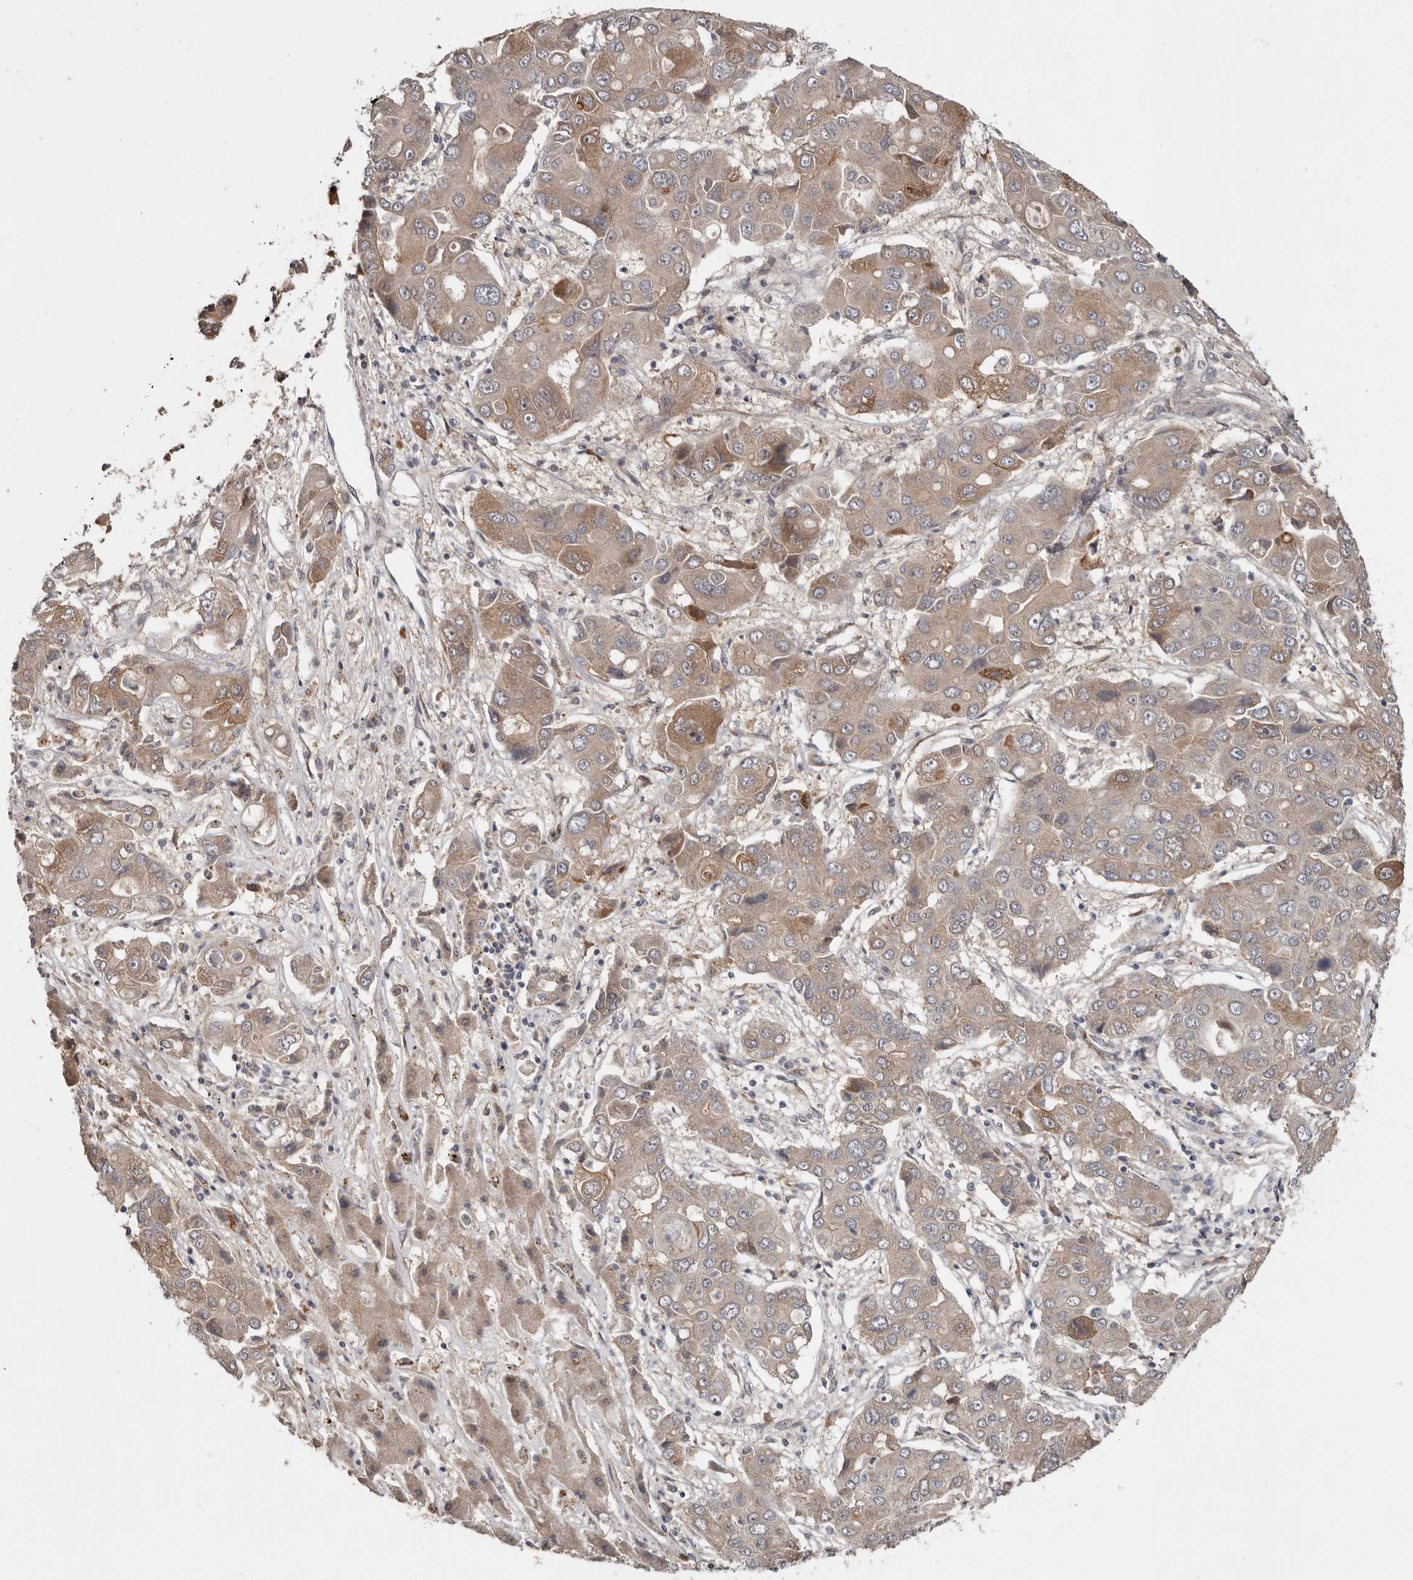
{"staining": {"intensity": "weak", "quantity": ">75%", "location": "cytoplasmic/membranous"}, "tissue": "liver cancer", "cell_type": "Tumor cells", "image_type": "cancer", "snomed": [{"axis": "morphology", "description": "Cholangiocarcinoma"}, {"axis": "topography", "description": "Liver"}], "caption": "An image of human liver cancer stained for a protein demonstrates weak cytoplasmic/membranous brown staining in tumor cells.", "gene": "CHML", "patient": {"sex": "male", "age": 67}}